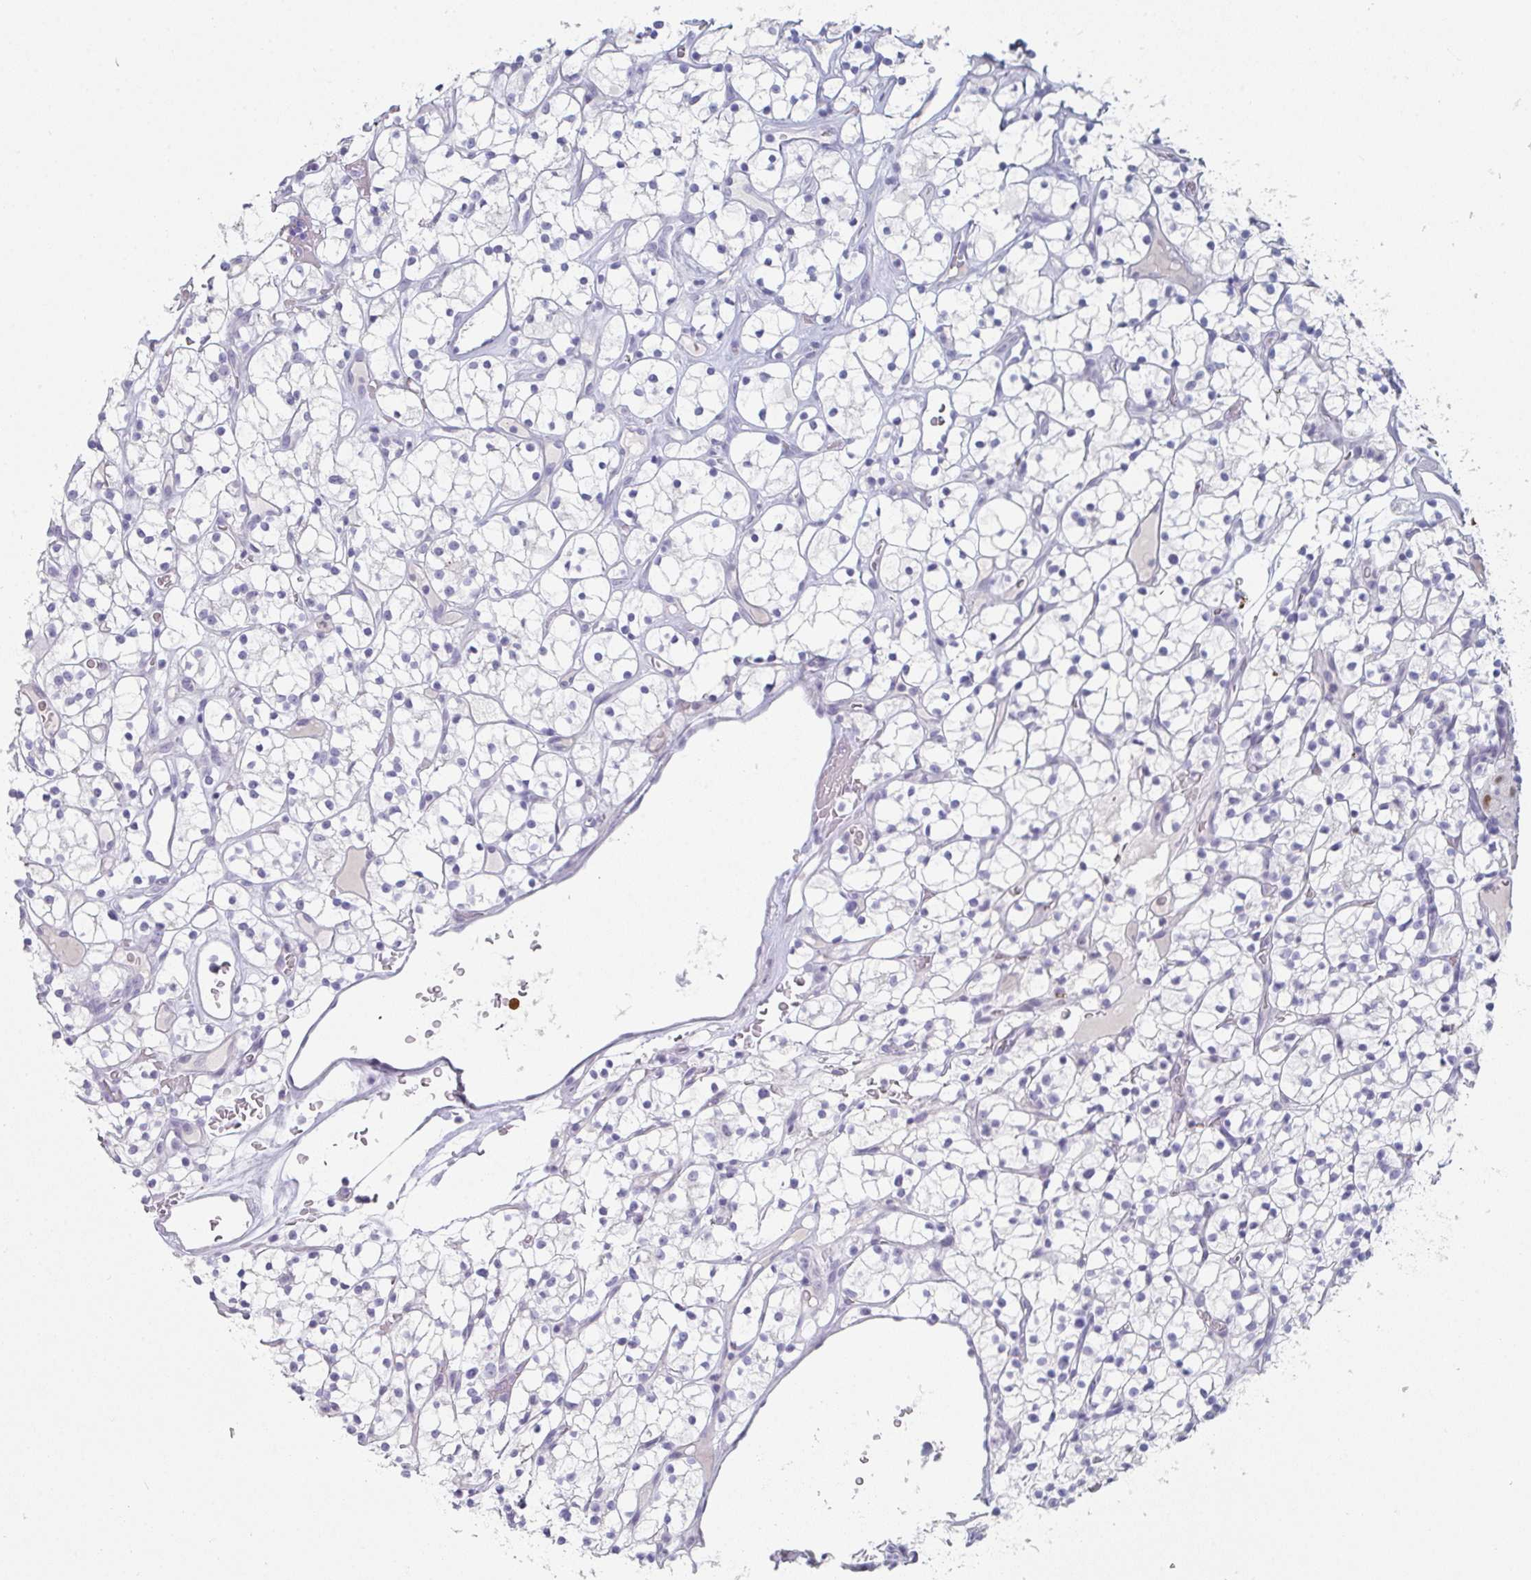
{"staining": {"intensity": "negative", "quantity": "none", "location": "none"}, "tissue": "renal cancer", "cell_type": "Tumor cells", "image_type": "cancer", "snomed": [{"axis": "morphology", "description": "Adenocarcinoma, NOS"}, {"axis": "topography", "description": "Kidney"}], "caption": "Protein analysis of adenocarcinoma (renal) displays no significant expression in tumor cells.", "gene": "RUBCN", "patient": {"sex": "female", "age": 64}}